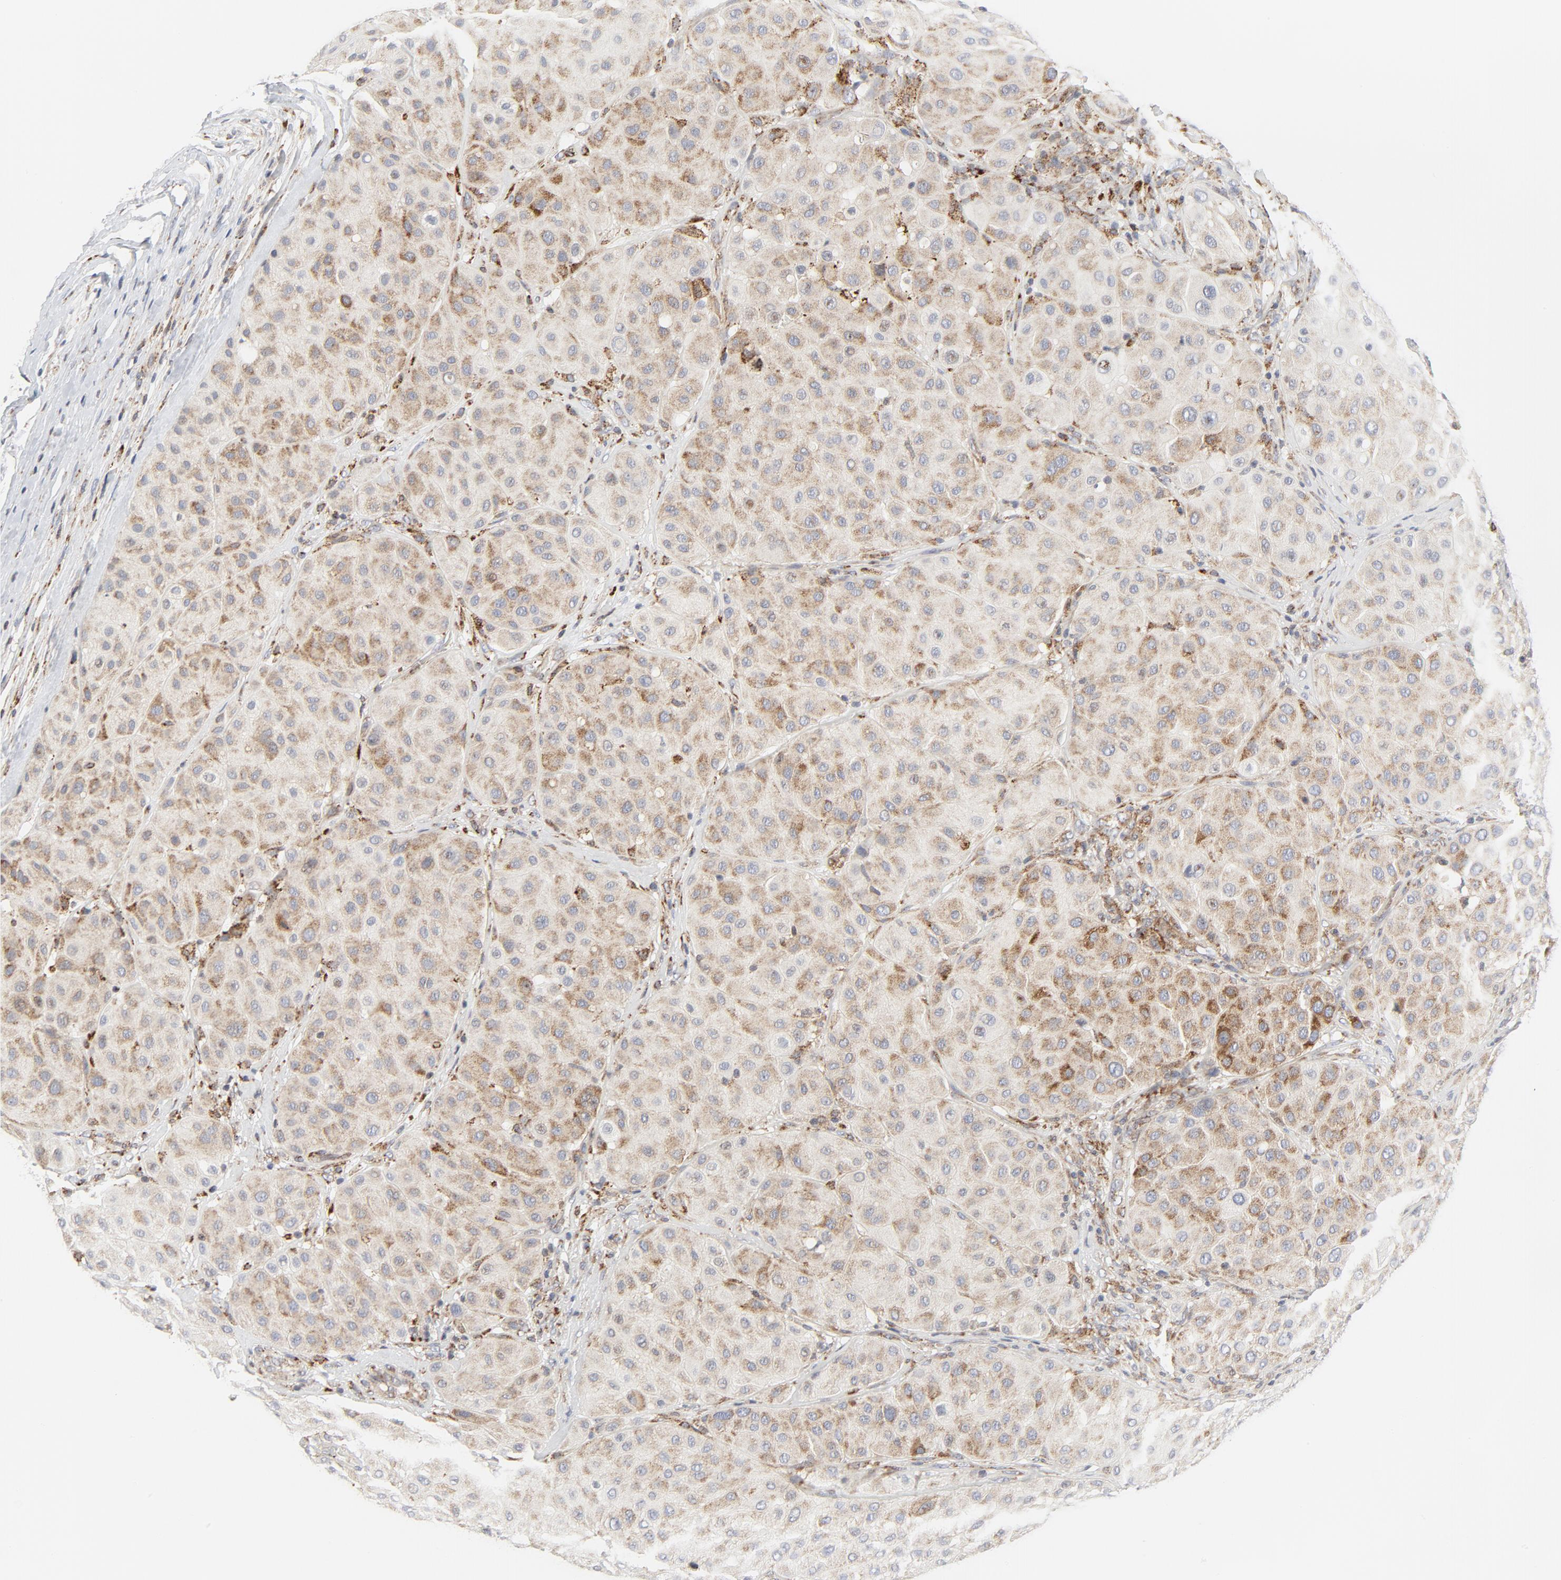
{"staining": {"intensity": "moderate", "quantity": ">75%", "location": "cytoplasmic/membranous"}, "tissue": "melanoma", "cell_type": "Tumor cells", "image_type": "cancer", "snomed": [{"axis": "morphology", "description": "Normal tissue, NOS"}, {"axis": "morphology", "description": "Malignant melanoma, Metastatic site"}, {"axis": "topography", "description": "Skin"}], "caption": "Approximately >75% of tumor cells in human melanoma exhibit moderate cytoplasmic/membranous protein staining as visualized by brown immunohistochemical staining.", "gene": "LRP6", "patient": {"sex": "male", "age": 41}}